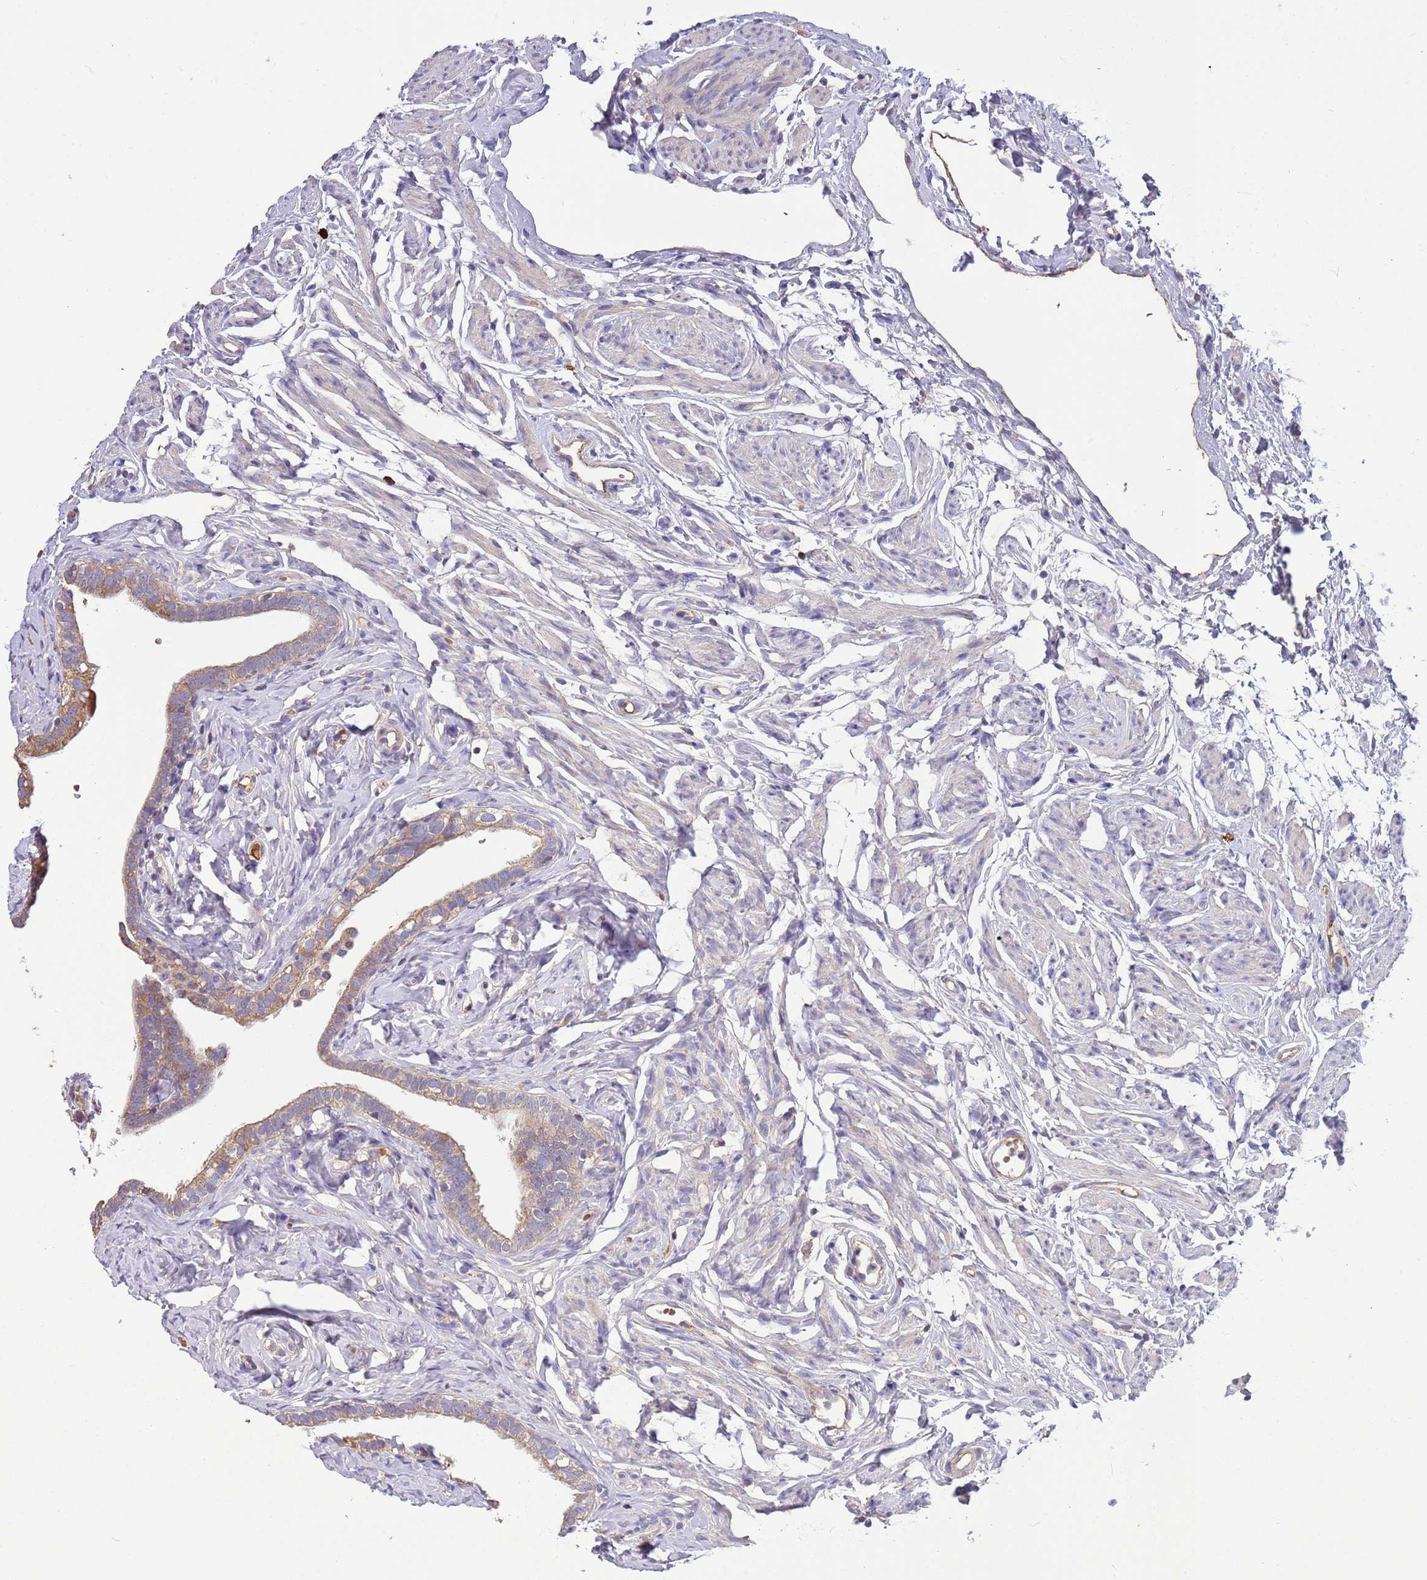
{"staining": {"intensity": "weak", "quantity": ">75%", "location": "cytoplasmic/membranous"}, "tissue": "fallopian tube", "cell_type": "Glandular cells", "image_type": "normal", "snomed": [{"axis": "morphology", "description": "Normal tissue, NOS"}, {"axis": "topography", "description": "Fallopian tube"}], "caption": "Immunohistochemical staining of benign fallopian tube reveals weak cytoplasmic/membranous protein expression in about >75% of glandular cells.", "gene": "TRMO", "patient": {"sex": "female", "age": 66}}